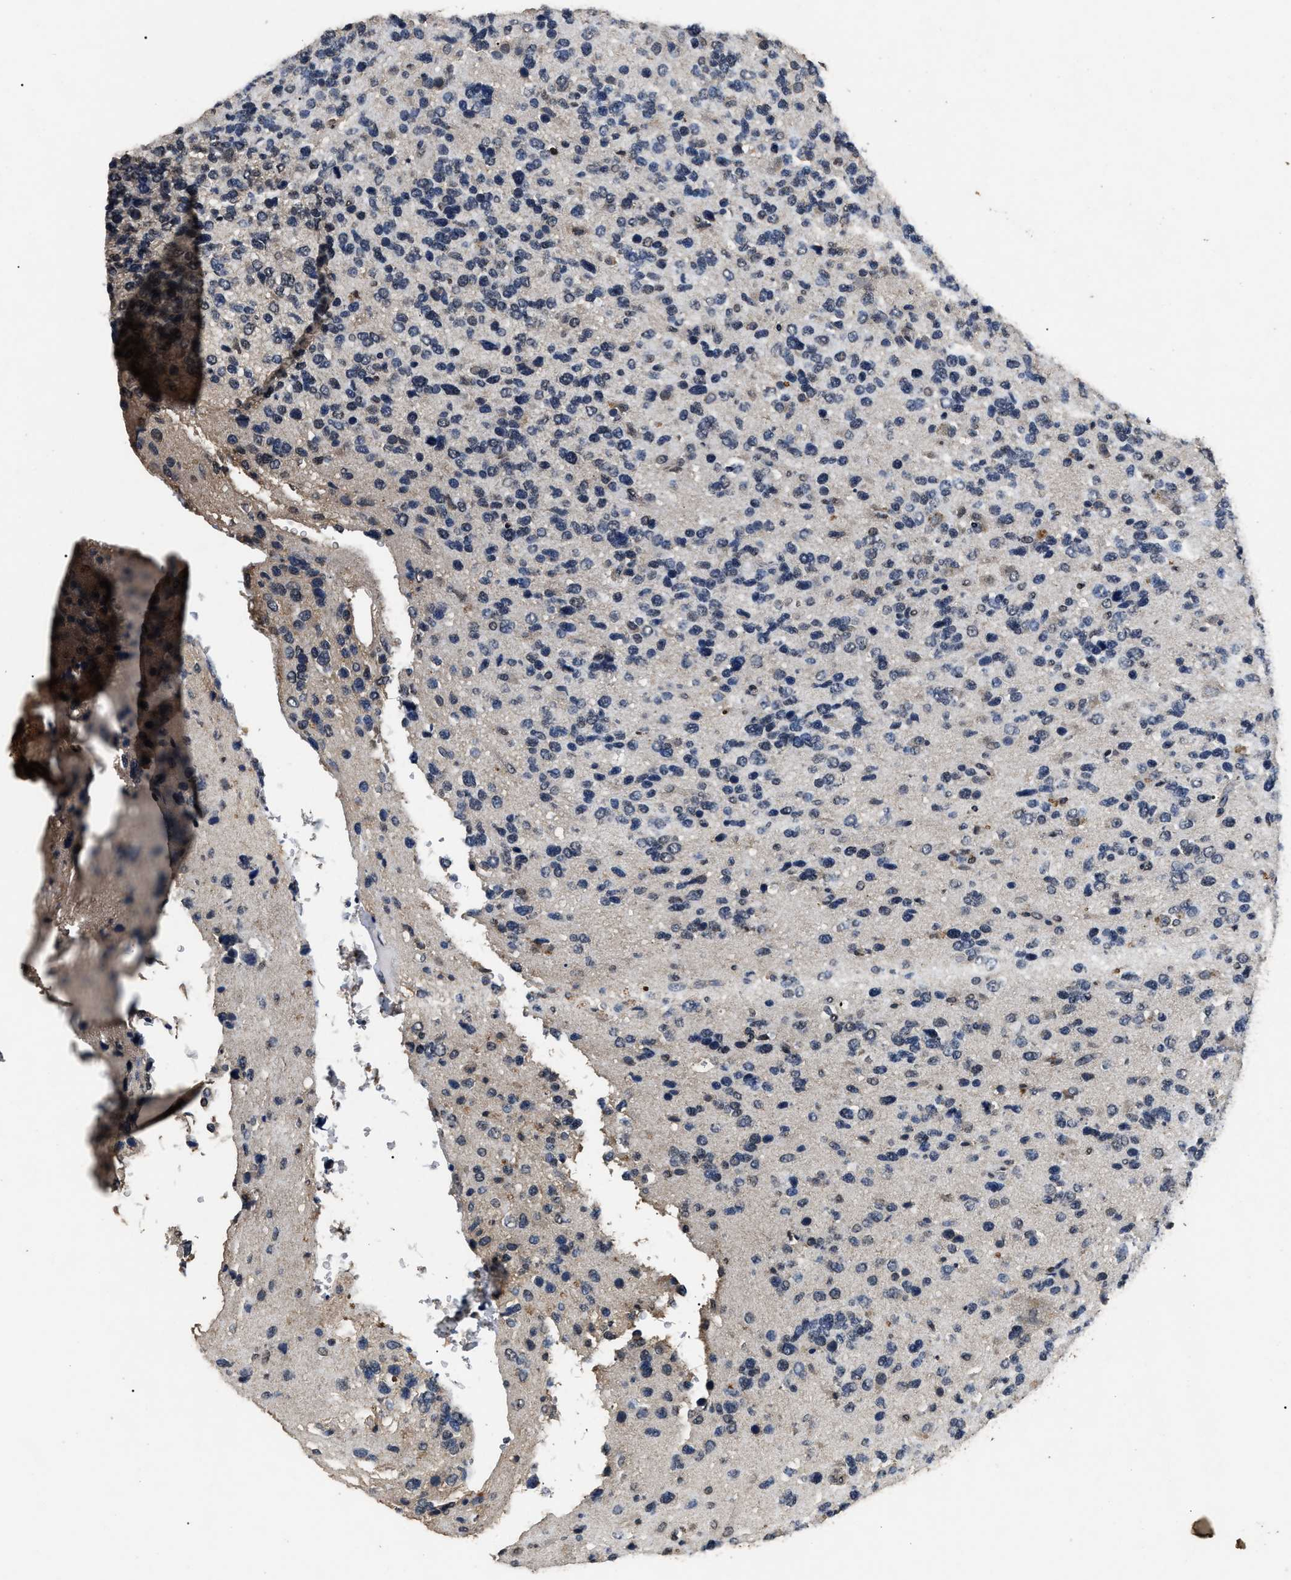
{"staining": {"intensity": "weak", "quantity": "<25%", "location": "nuclear"}, "tissue": "glioma", "cell_type": "Tumor cells", "image_type": "cancer", "snomed": [{"axis": "morphology", "description": "Glioma, malignant, High grade"}, {"axis": "topography", "description": "Brain"}], "caption": "Immunohistochemistry of glioma shows no staining in tumor cells.", "gene": "ANP32E", "patient": {"sex": "female", "age": 58}}